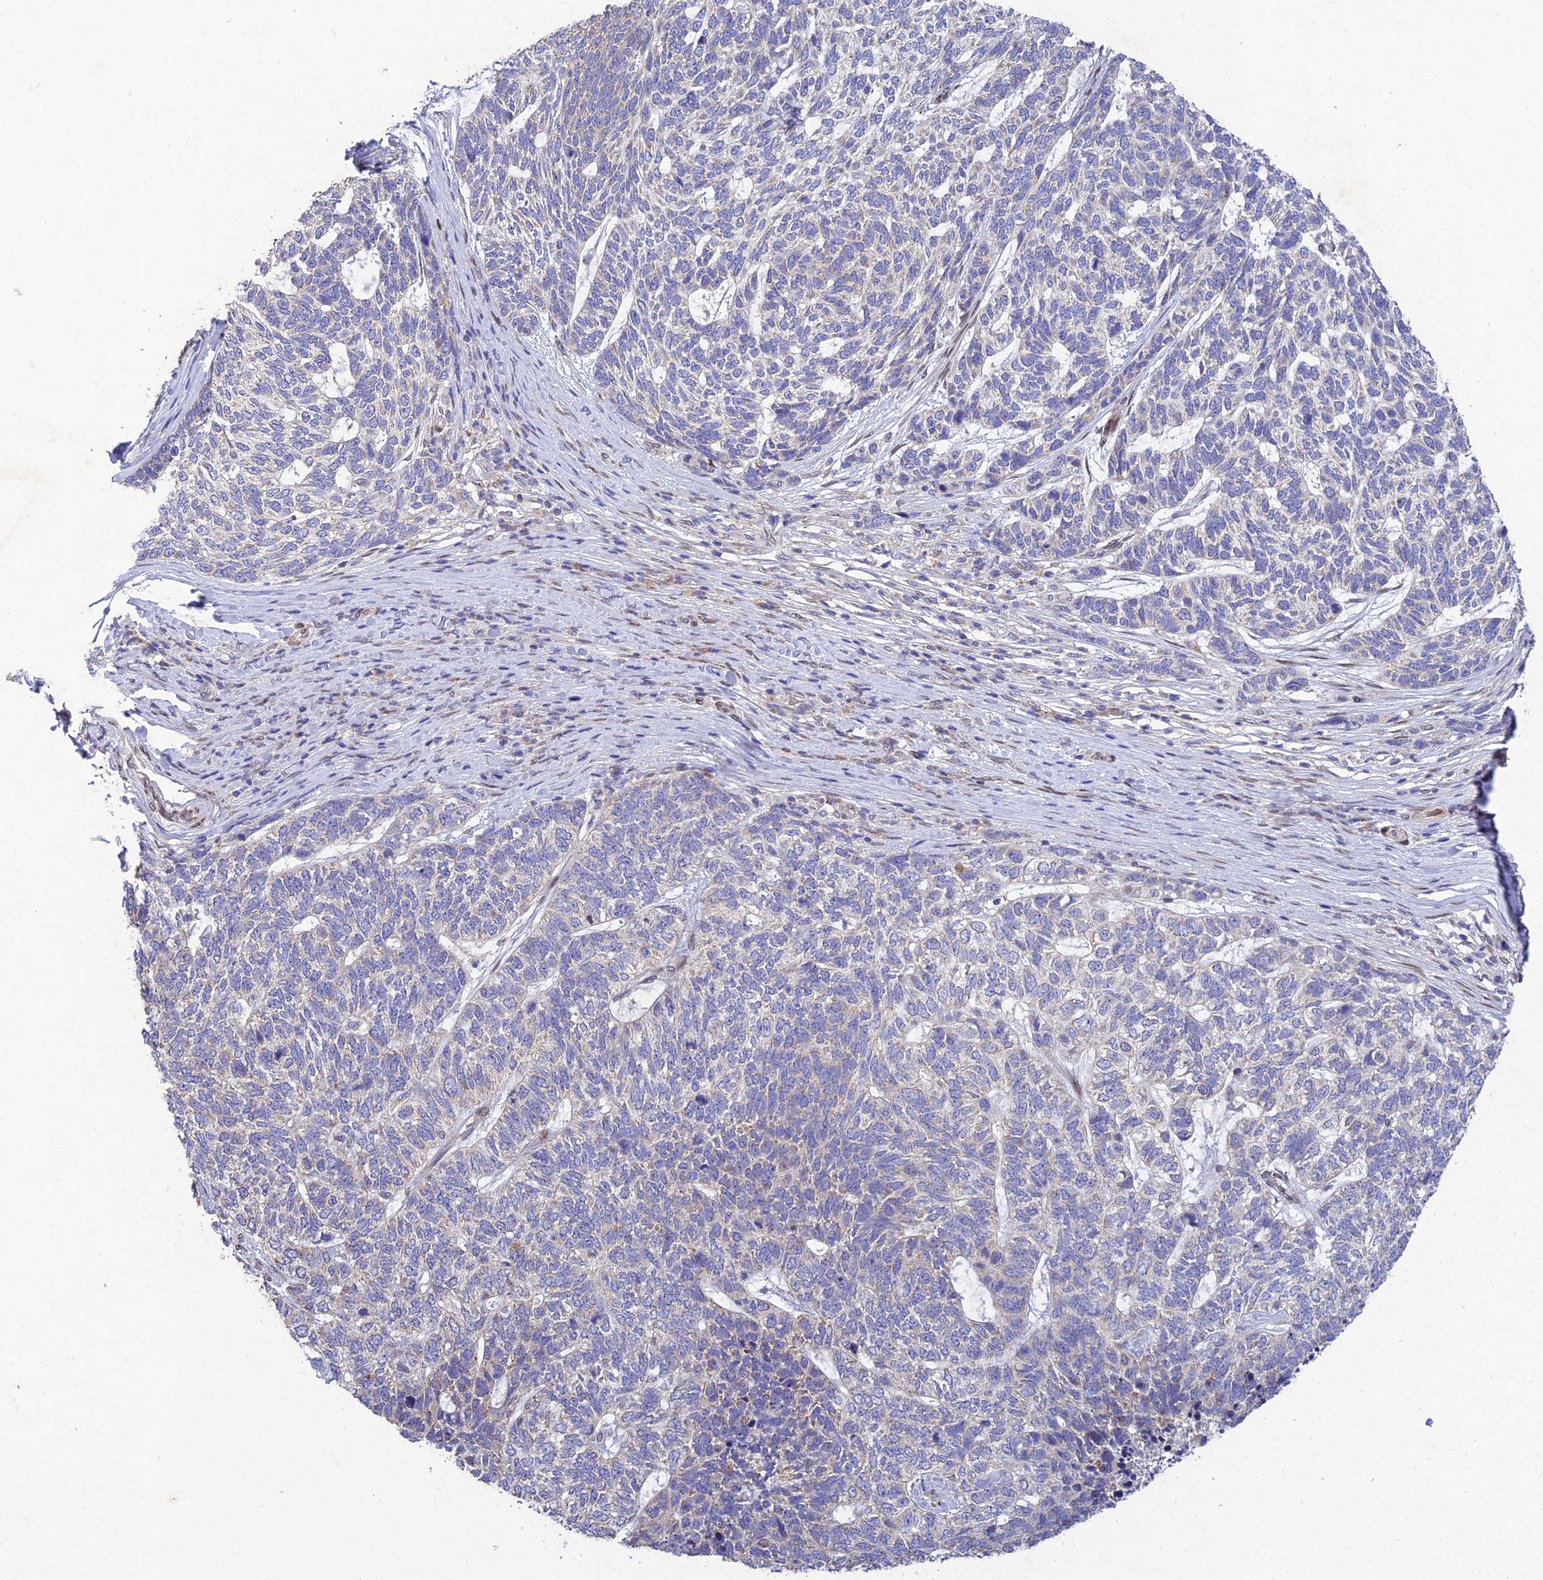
{"staining": {"intensity": "negative", "quantity": "none", "location": "none"}, "tissue": "skin cancer", "cell_type": "Tumor cells", "image_type": "cancer", "snomed": [{"axis": "morphology", "description": "Basal cell carcinoma"}, {"axis": "topography", "description": "Skin"}], "caption": "Immunohistochemistry of human skin cancer (basal cell carcinoma) exhibits no expression in tumor cells.", "gene": "MGAT2", "patient": {"sex": "female", "age": 65}}